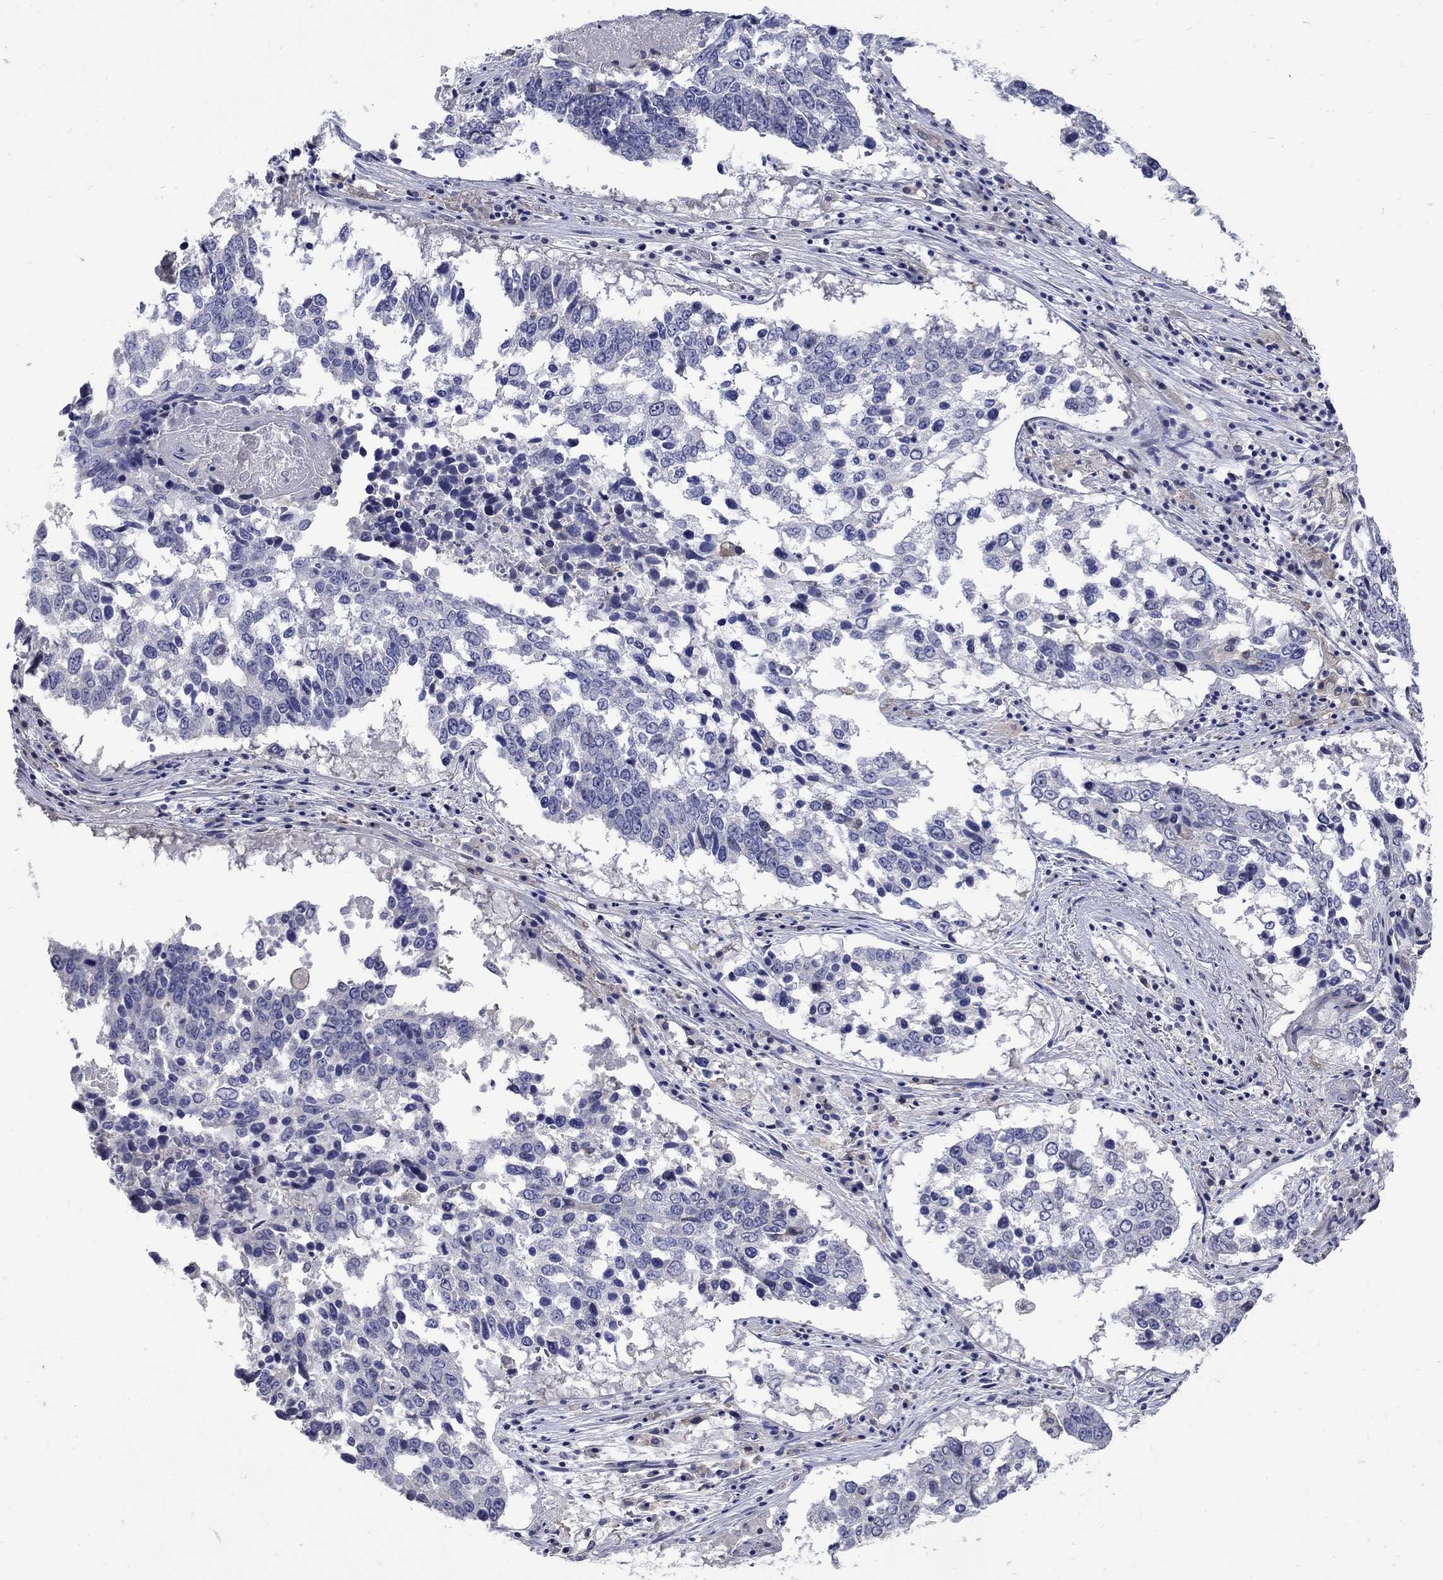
{"staining": {"intensity": "negative", "quantity": "none", "location": "none"}, "tissue": "lung cancer", "cell_type": "Tumor cells", "image_type": "cancer", "snomed": [{"axis": "morphology", "description": "Squamous cell carcinoma, NOS"}, {"axis": "topography", "description": "Lung"}], "caption": "Immunohistochemical staining of human lung cancer reveals no significant positivity in tumor cells. (DAB IHC with hematoxylin counter stain).", "gene": "CETN1", "patient": {"sex": "male", "age": 82}}